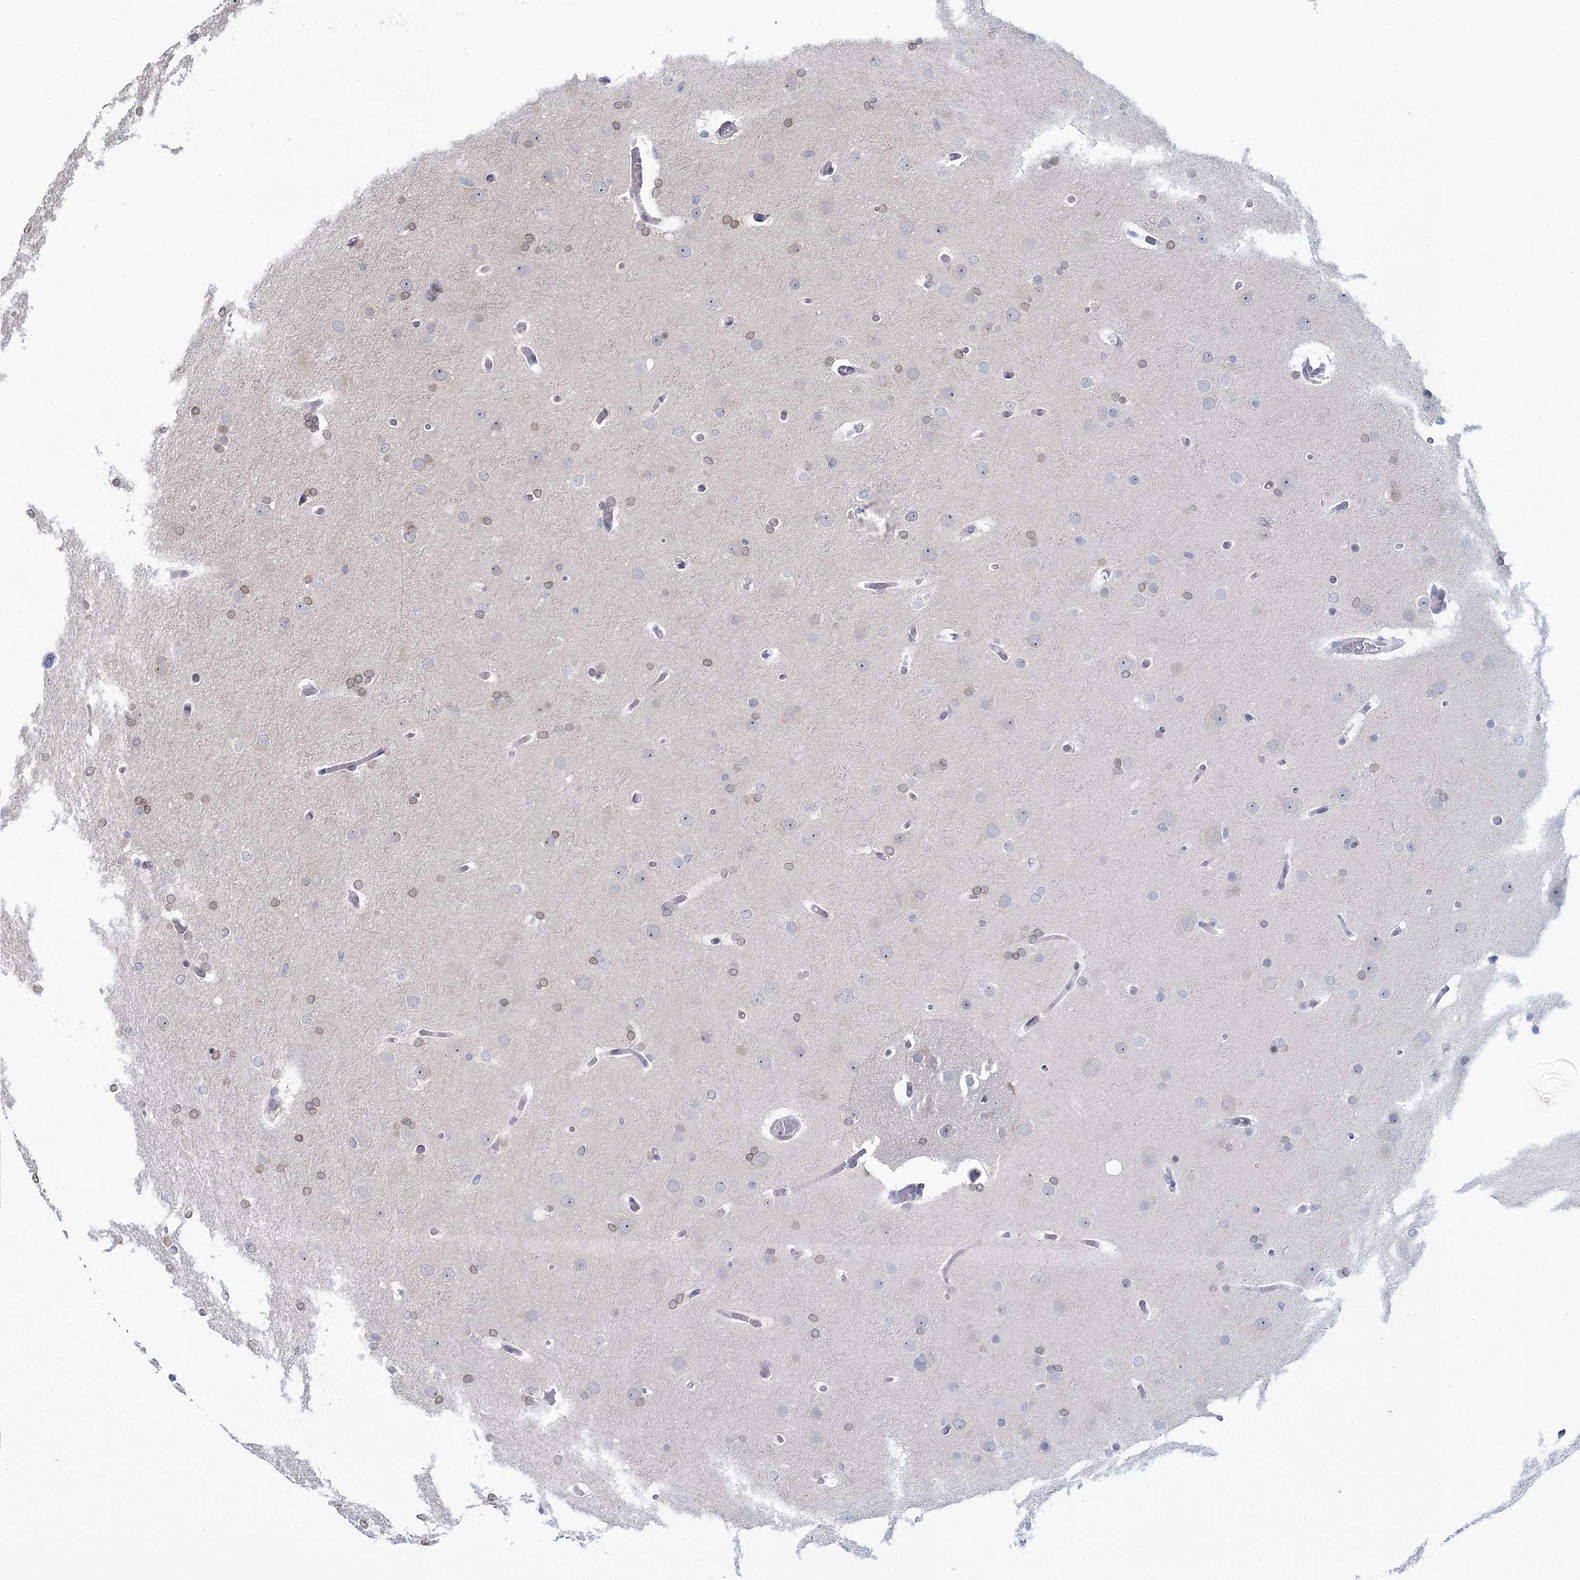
{"staining": {"intensity": "weak", "quantity": "<25%", "location": "nuclear"}, "tissue": "glioma", "cell_type": "Tumor cells", "image_type": "cancer", "snomed": [{"axis": "morphology", "description": "Glioma, malignant, High grade"}, {"axis": "topography", "description": "Cerebral cortex"}], "caption": "Glioma was stained to show a protein in brown. There is no significant positivity in tumor cells.", "gene": "DNAJC27", "patient": {"sex": "female", "age": 36}}